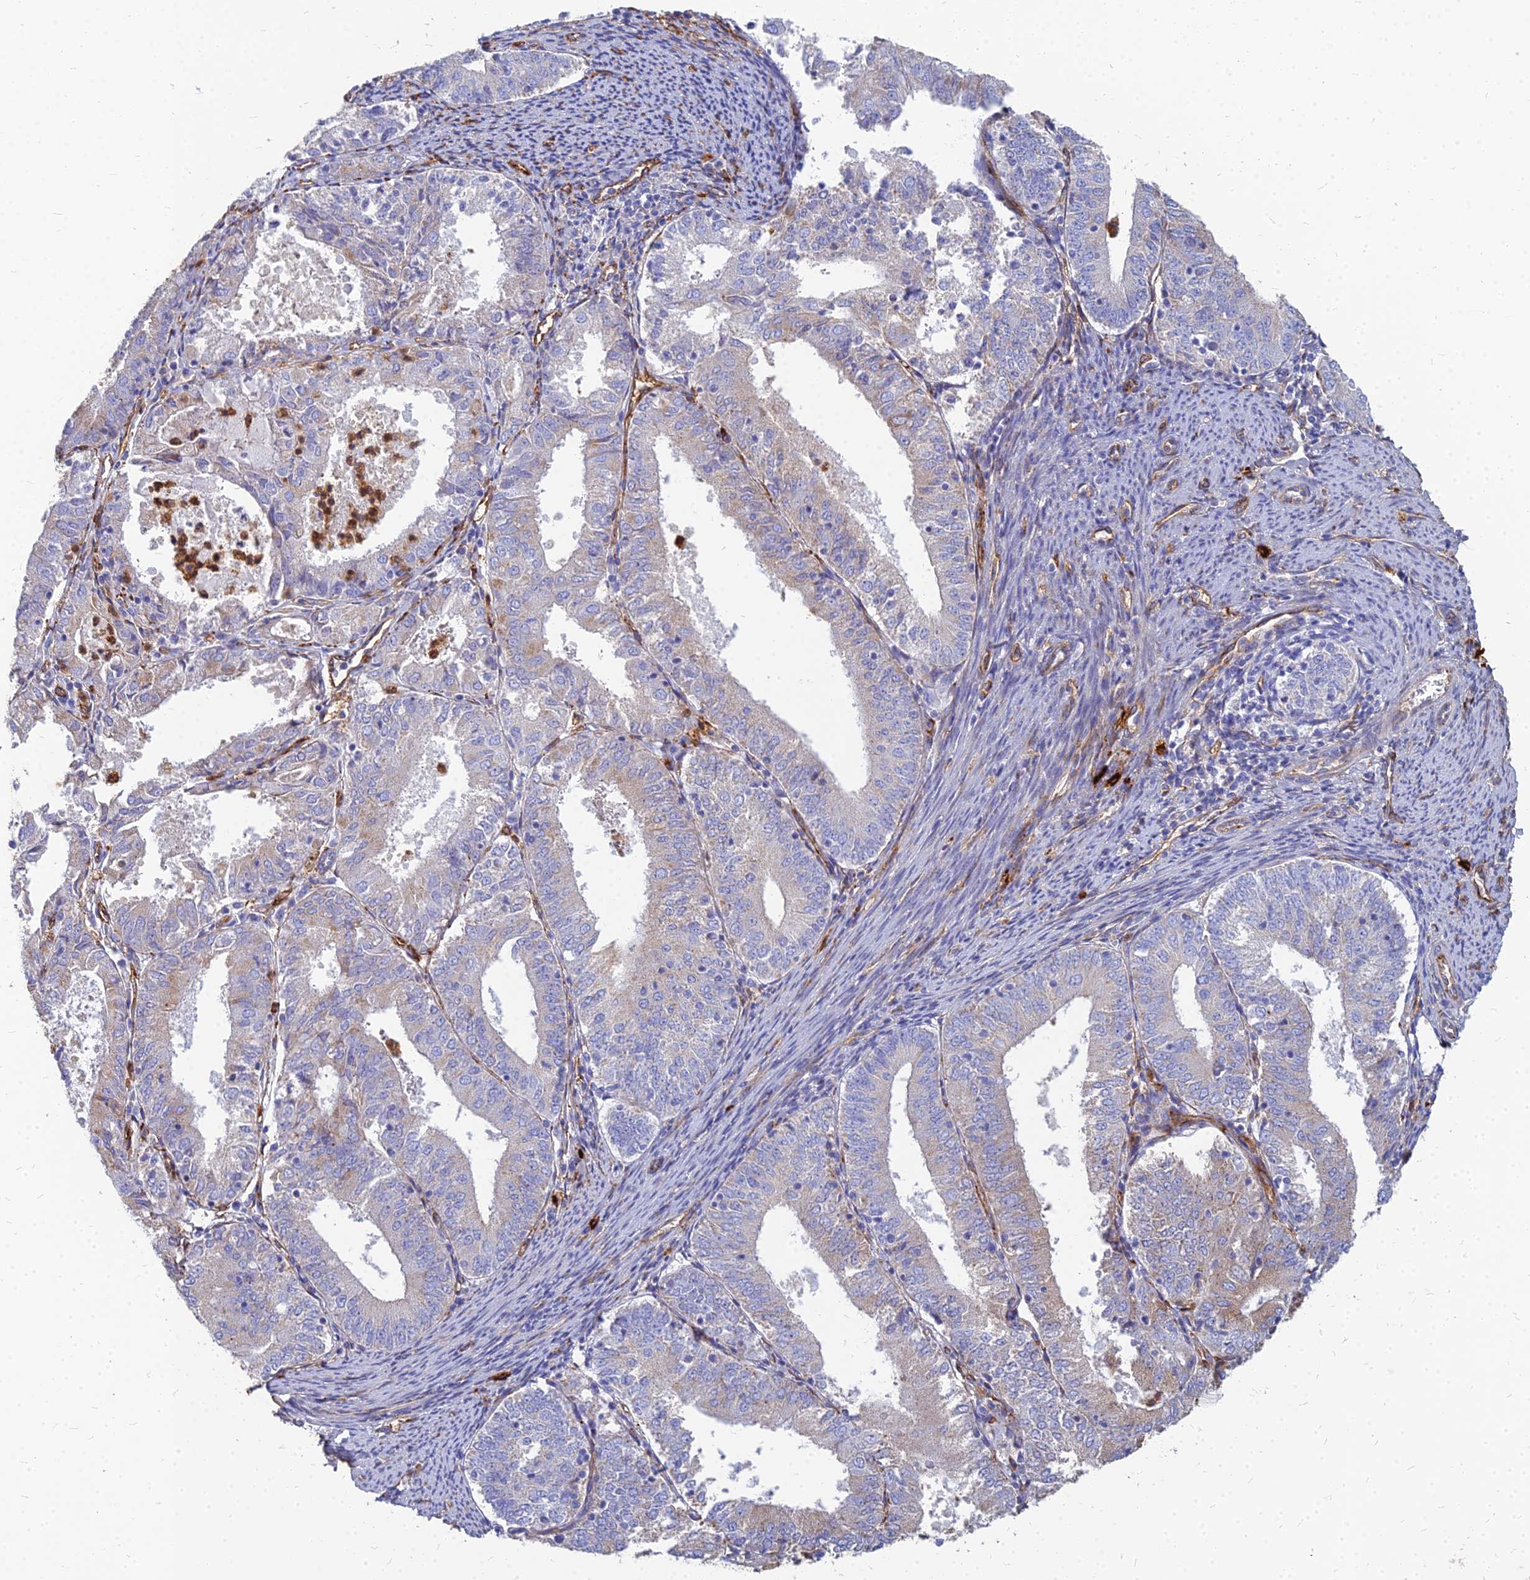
{"staining": {"intensity": "negative", "quantity": "none", "location": "none"}, "tissue": "endometrial cancer", "cell_type": "Tumor cells", "image_type": "cancer", "snomed": [{"axis": "morphology", "description": "Adenocarcinoma, NOS"}, {"axis": "topography", "description": "Endometrium"}], "caption": "Image shows no significant protein staining in tumor cells of adenocarcinoma (endometrial). The staining is performed using DAB brown chromogen with nuclei counter-stained in using hematoxylin.", "gene": "VAT1", "patient": {"sex": "female", "age": 57}}